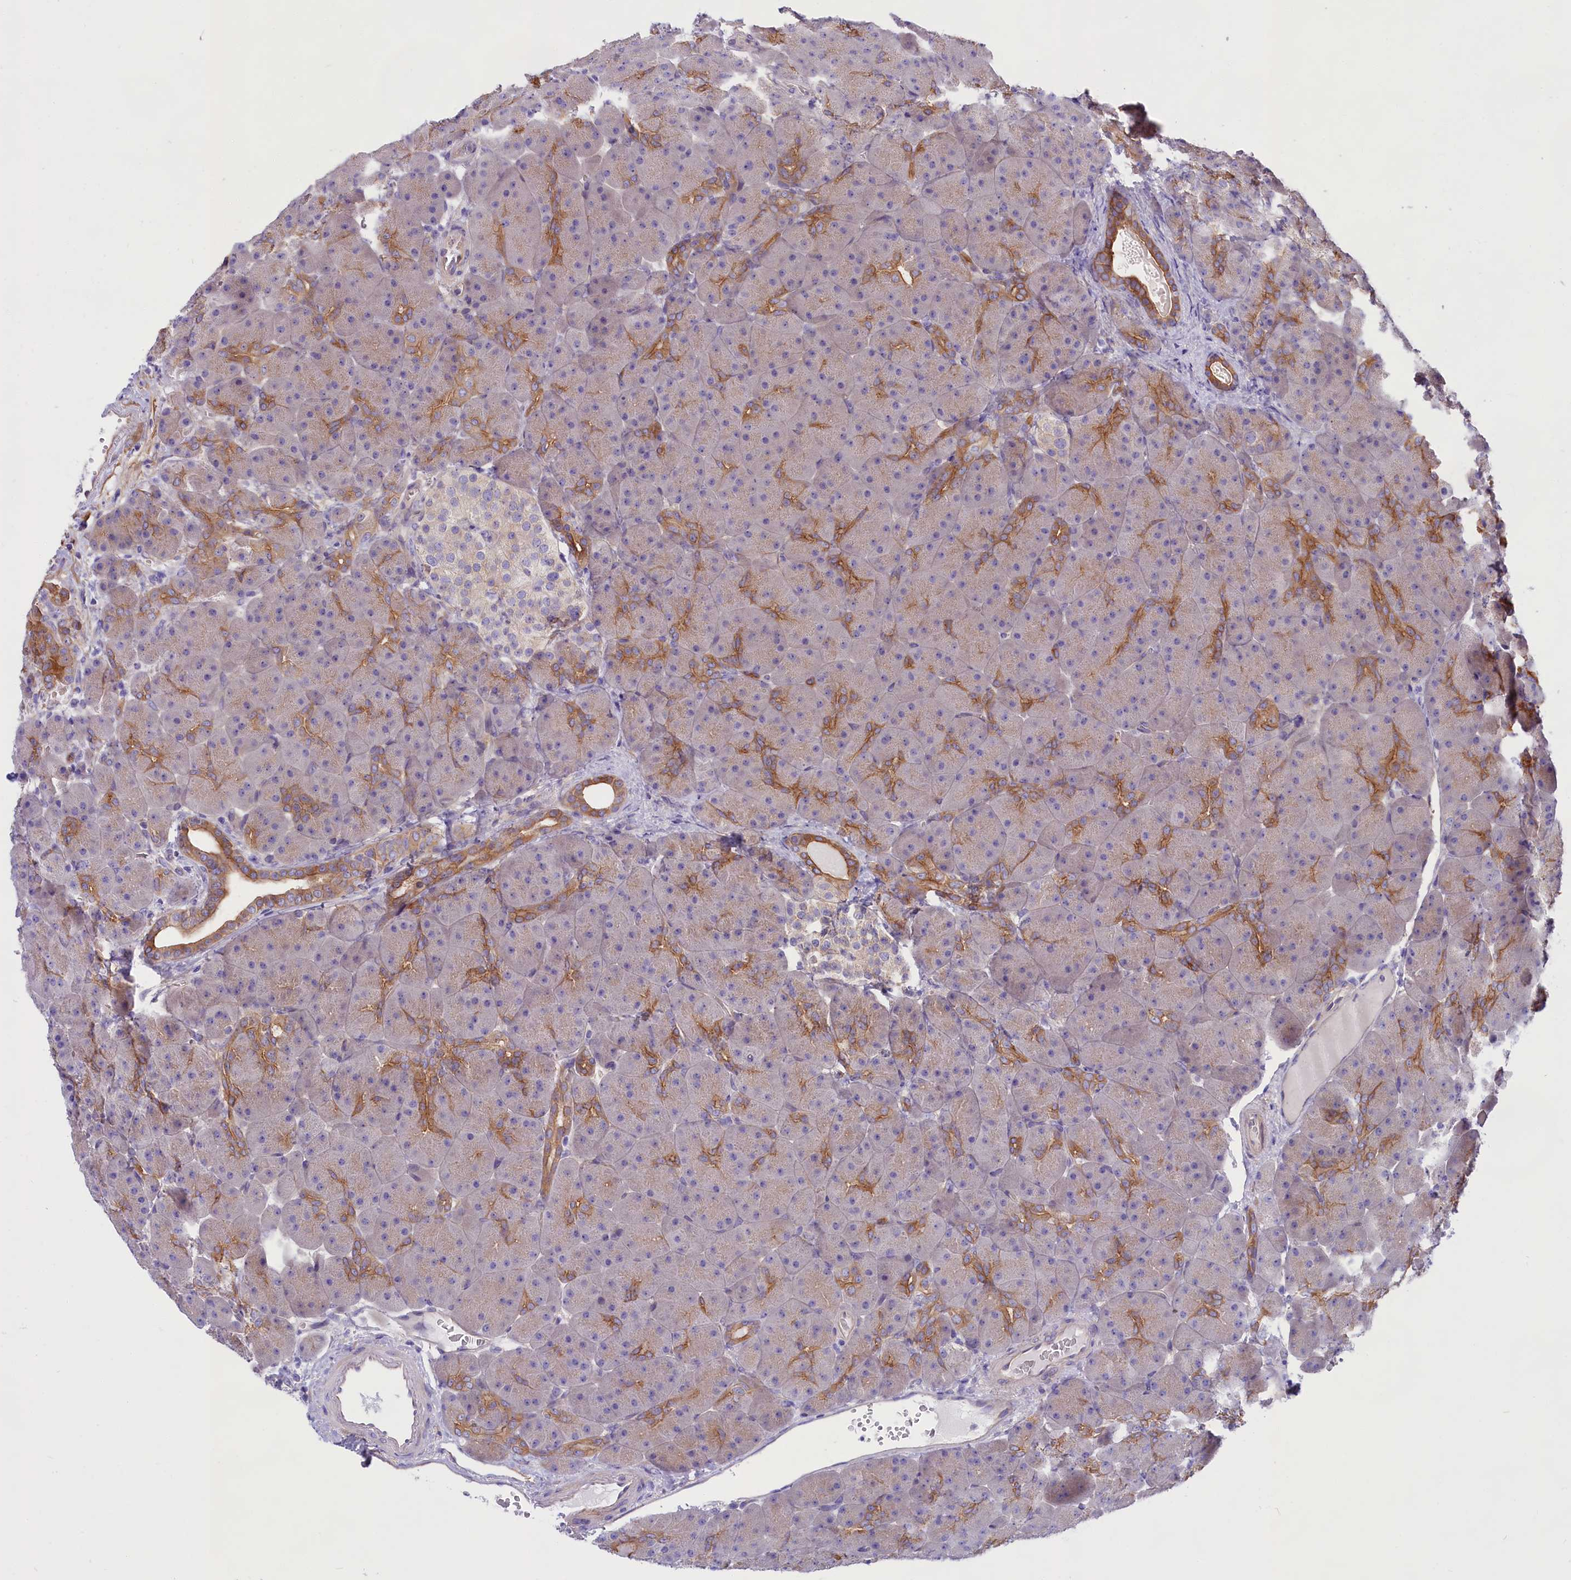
{"staining": {"intensity": "strong", "quantity": "<25%", "location": "cytoplasmic/membranous"}, "tissue": "pancreas", "cell_type": "Exocrine glandular cells", "image_type": "normal", "snomed": [{"axis": "morphology", "description": "Normal tissue, NOS"}, {"axis": "topography", "description": "Pancreas"}], "caption": "About <25% of exocrine glandular cells in normal human pancreas display strong cytoplasmic/membranous protein staining as visualized by brown immunohistochemical staining.", "gene": "PPP1R13L", "patient": {"sex": "male", "age": 66}}